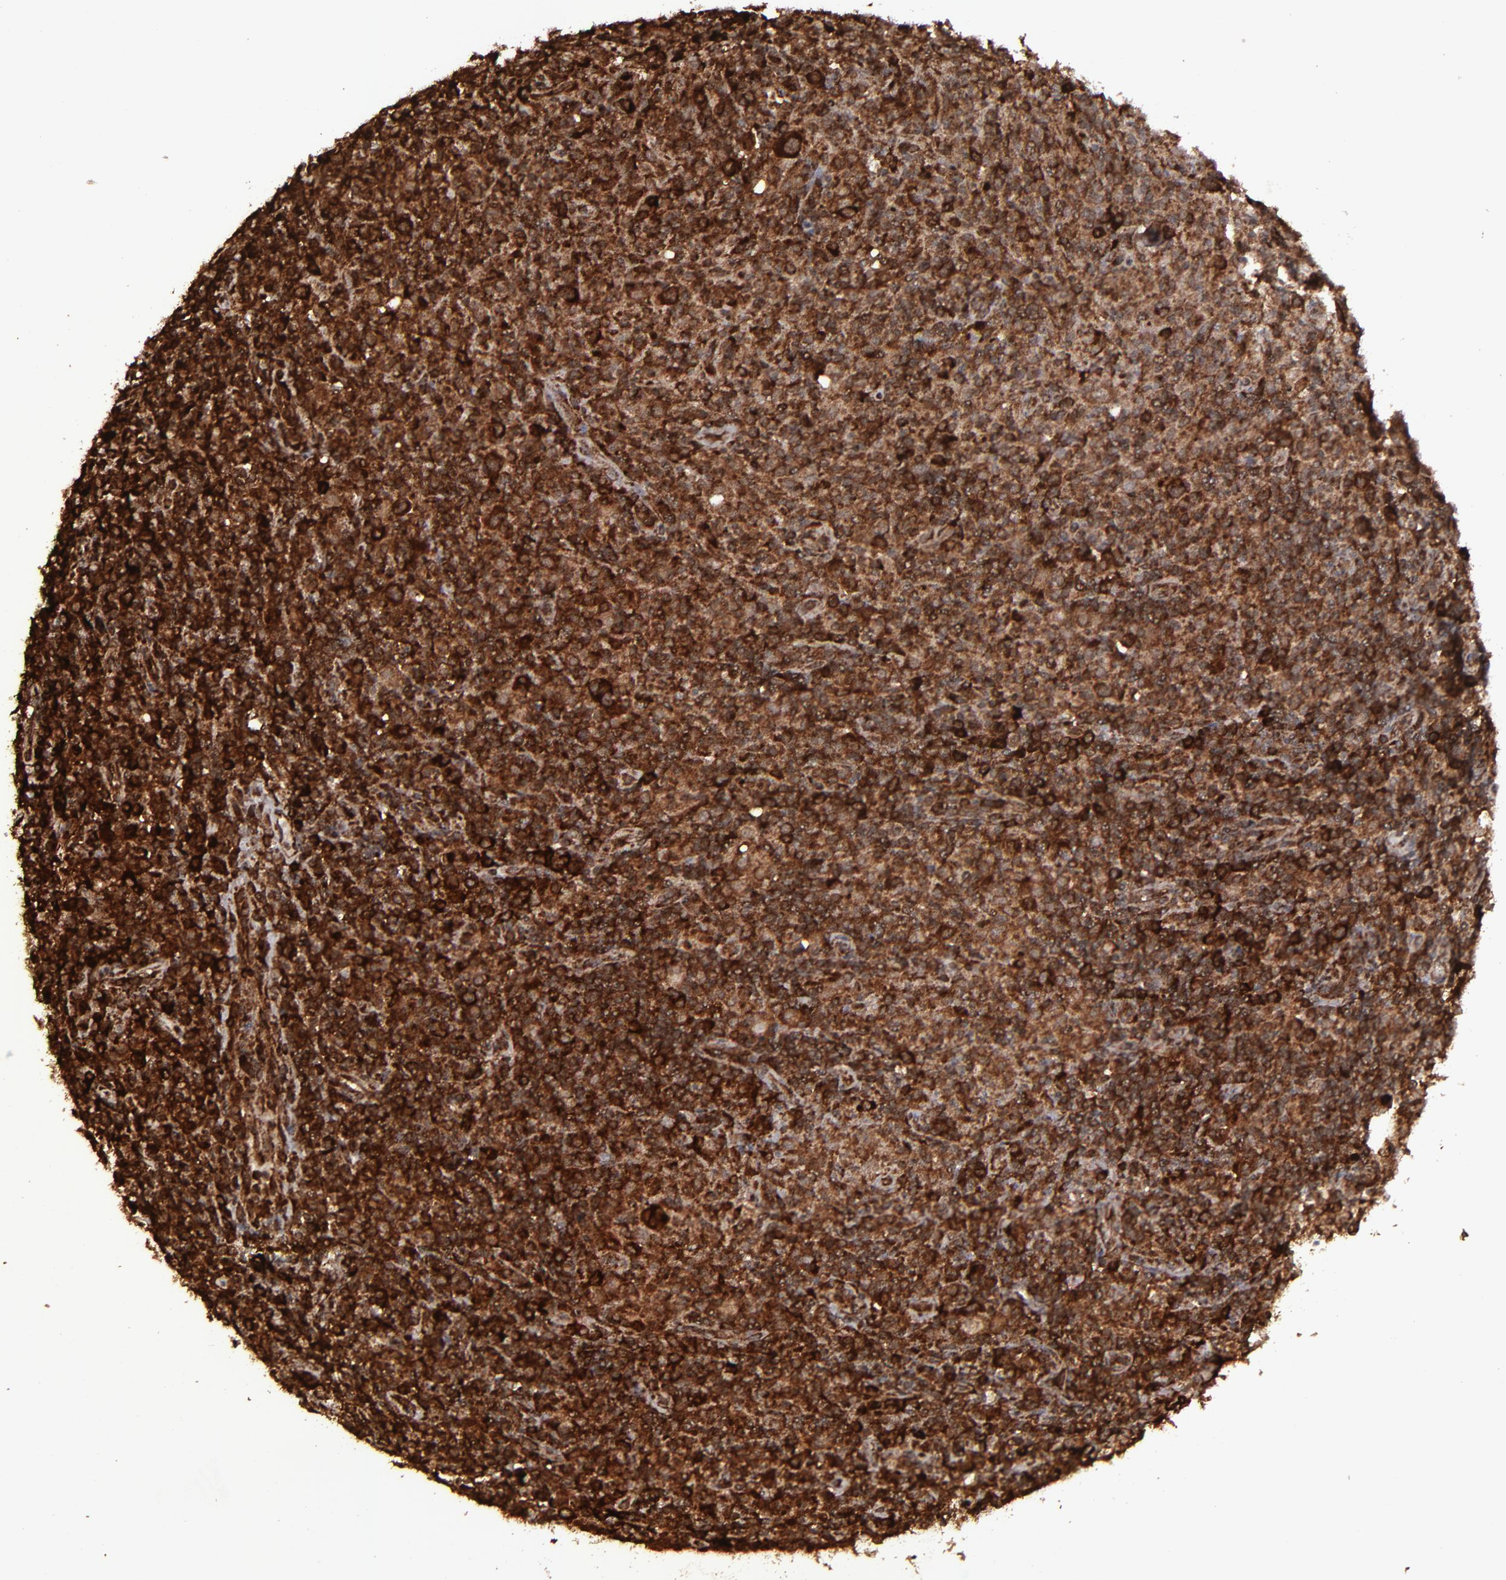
{"staining": {"intensity": "strong", "quantity": ">75%", "location": "cytoplasmic/membranous,nuclear"}, "tissue": "lymphoma", "cell_type": "Tumor cells", "image_type": "cancer", "snomed": [{"axis": "morphology", "description": "Hodgkin's disease, NOS"}, {"axis": "topography", "description": "Lymph node"}], "caption": "Hodgkin's disease tissue reveals strong cytoplasmic/membranous and nuclear staining in approximately >75% of tumor cells", "gene": "EIF4ENIF1", "patient": {"sex": "male", "age": 65}}